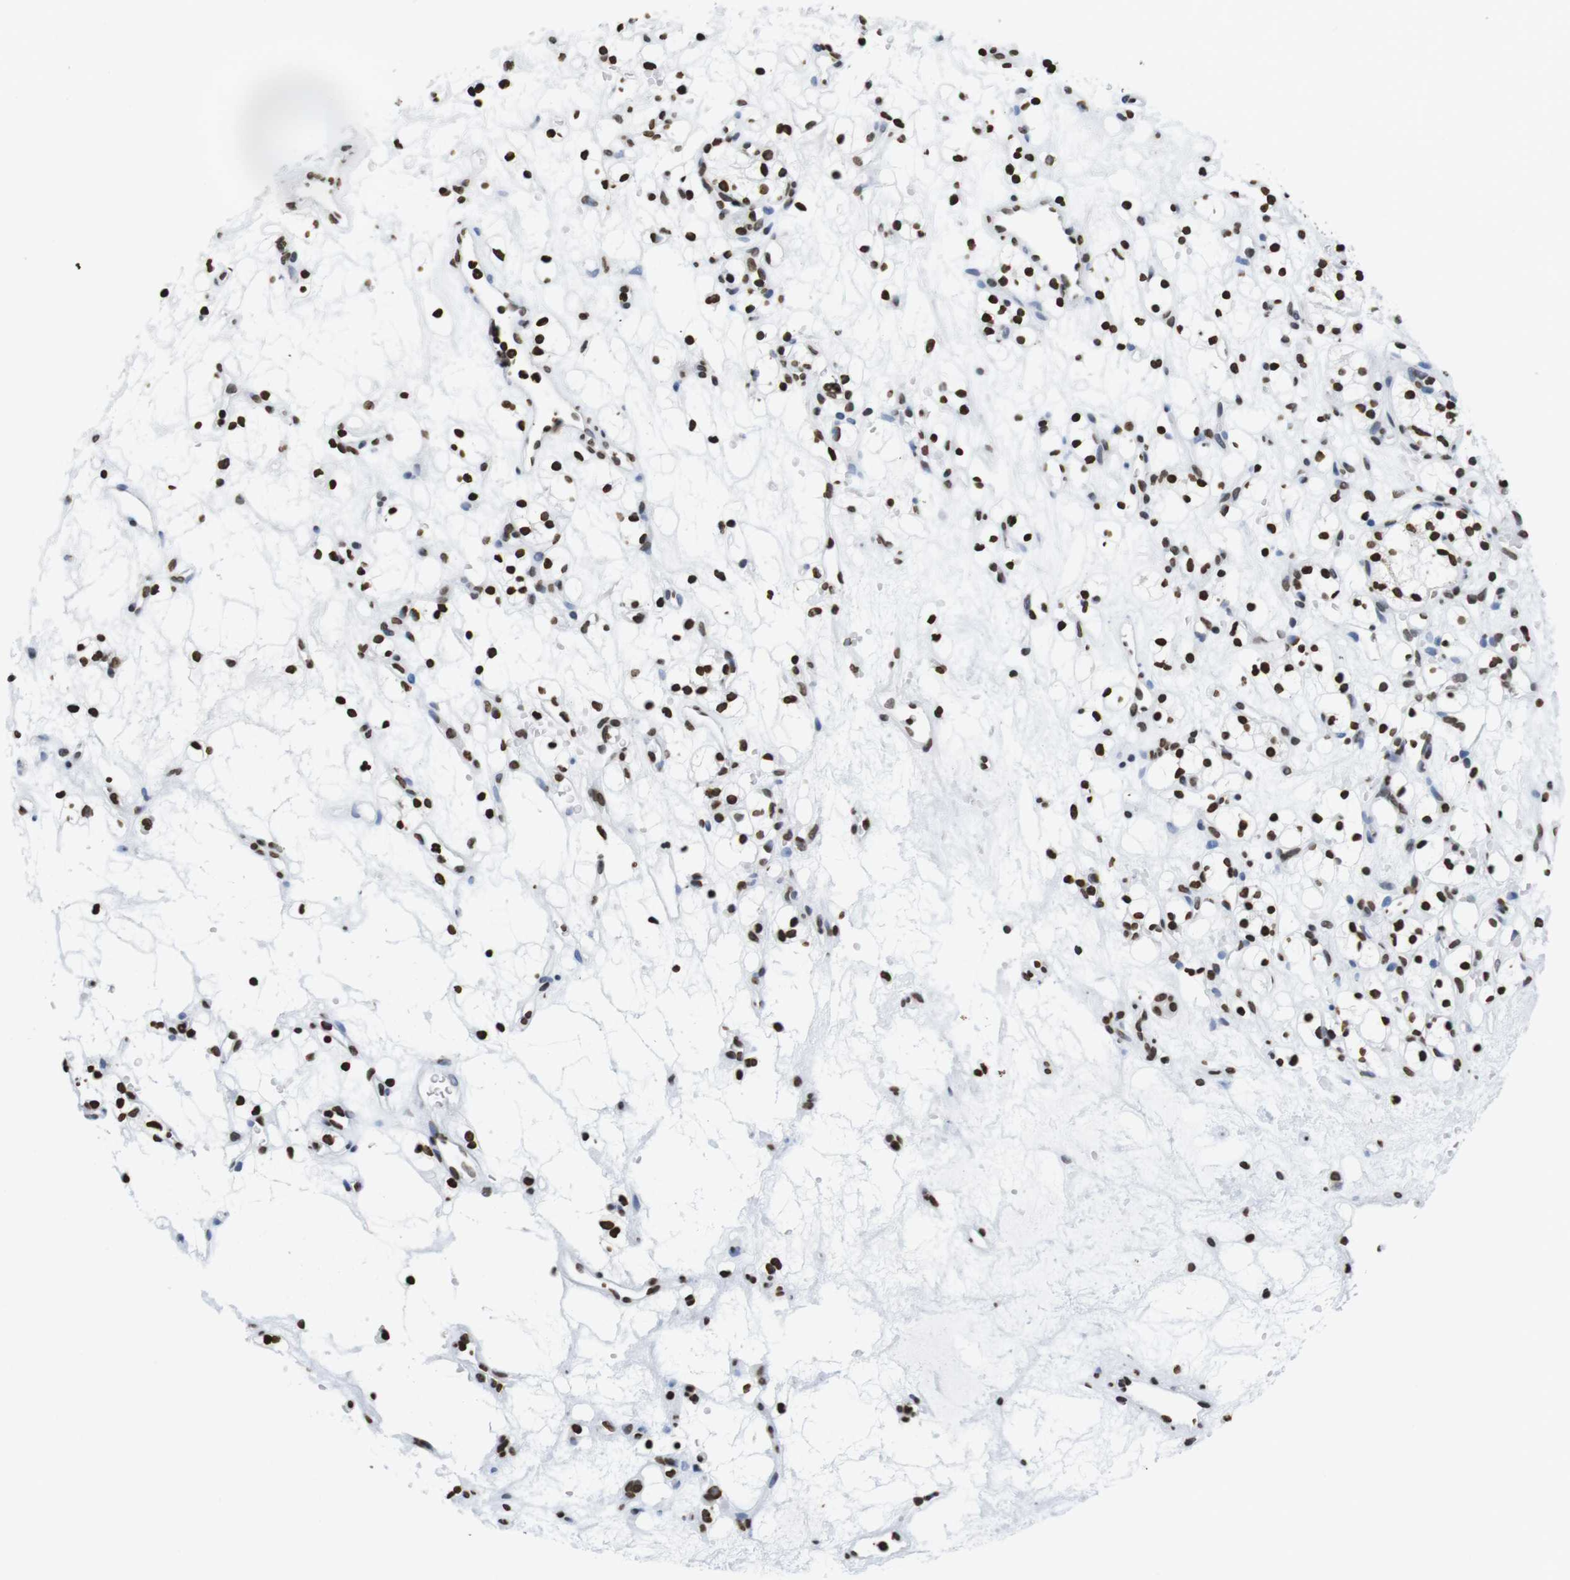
{"staining": {"intensity": "strong", "quantity": ">75%", "location": "nuclear"}, "tissue": "renal cancer", "cell_type": "Tumor cells", "image_type": "cancer", "snomed": [{"axis": "morphology", "description": "Adenocarcinoma, NOS"}, {"axis": "topography", "description": "Kidney"}], "caption": "About >75% of tumor cells in adenocarcinoma (renal) show strong nuclear protein expression as visualized by brown immunohistochemical staining.", "gene": "BSX", "patient": {"sex": "female", "age": 60}}